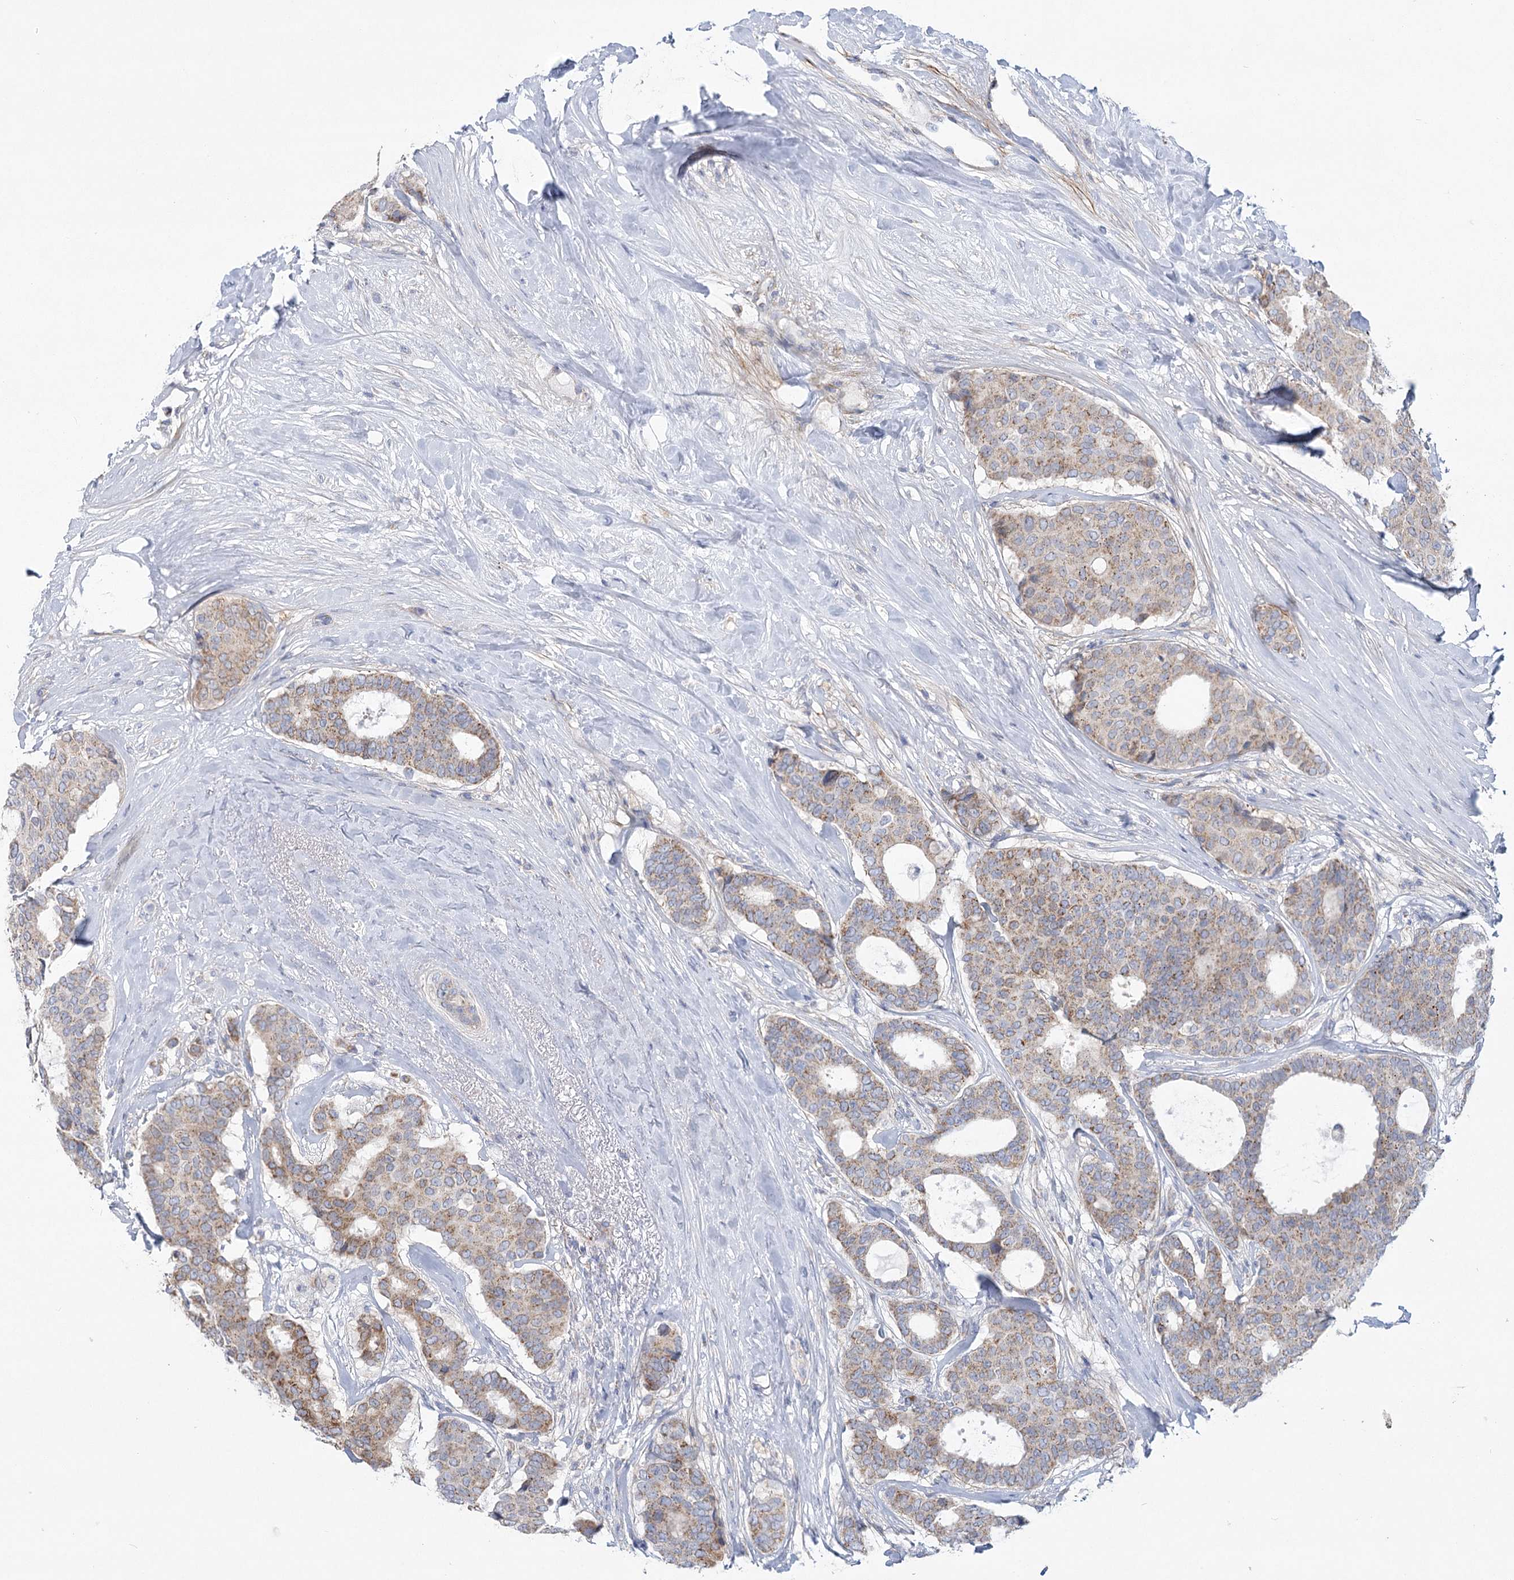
{"staining": {"intensity": "moderate", "quantity": "25%-75%", "location": "cytoplasmic/membranous"}, "tissue": "breast cancer", "cell_type": "Tumor cells", "image_type": "cancer", "snomed": [{"axis": "morphology", "description": "Duct carcinoma"}, {"axis": "topography", "description": "Breast"}], "caption": "IHC staining of breast cancer (invasive ductal carcinoma), which displays medium levels of moderate cytoplasmic/membranous staining in about 25%-75% of tumor cells indicating moderate cytoplasmic/membranous protein staining. The staining was performed using DAB (3,3'-diaminobenzidine) (brown) for protein detection and nuclei were counterstained in hematoxylin (blue).", "gene": "SNX7", "patient": {"sex": "female", "age": 75}}